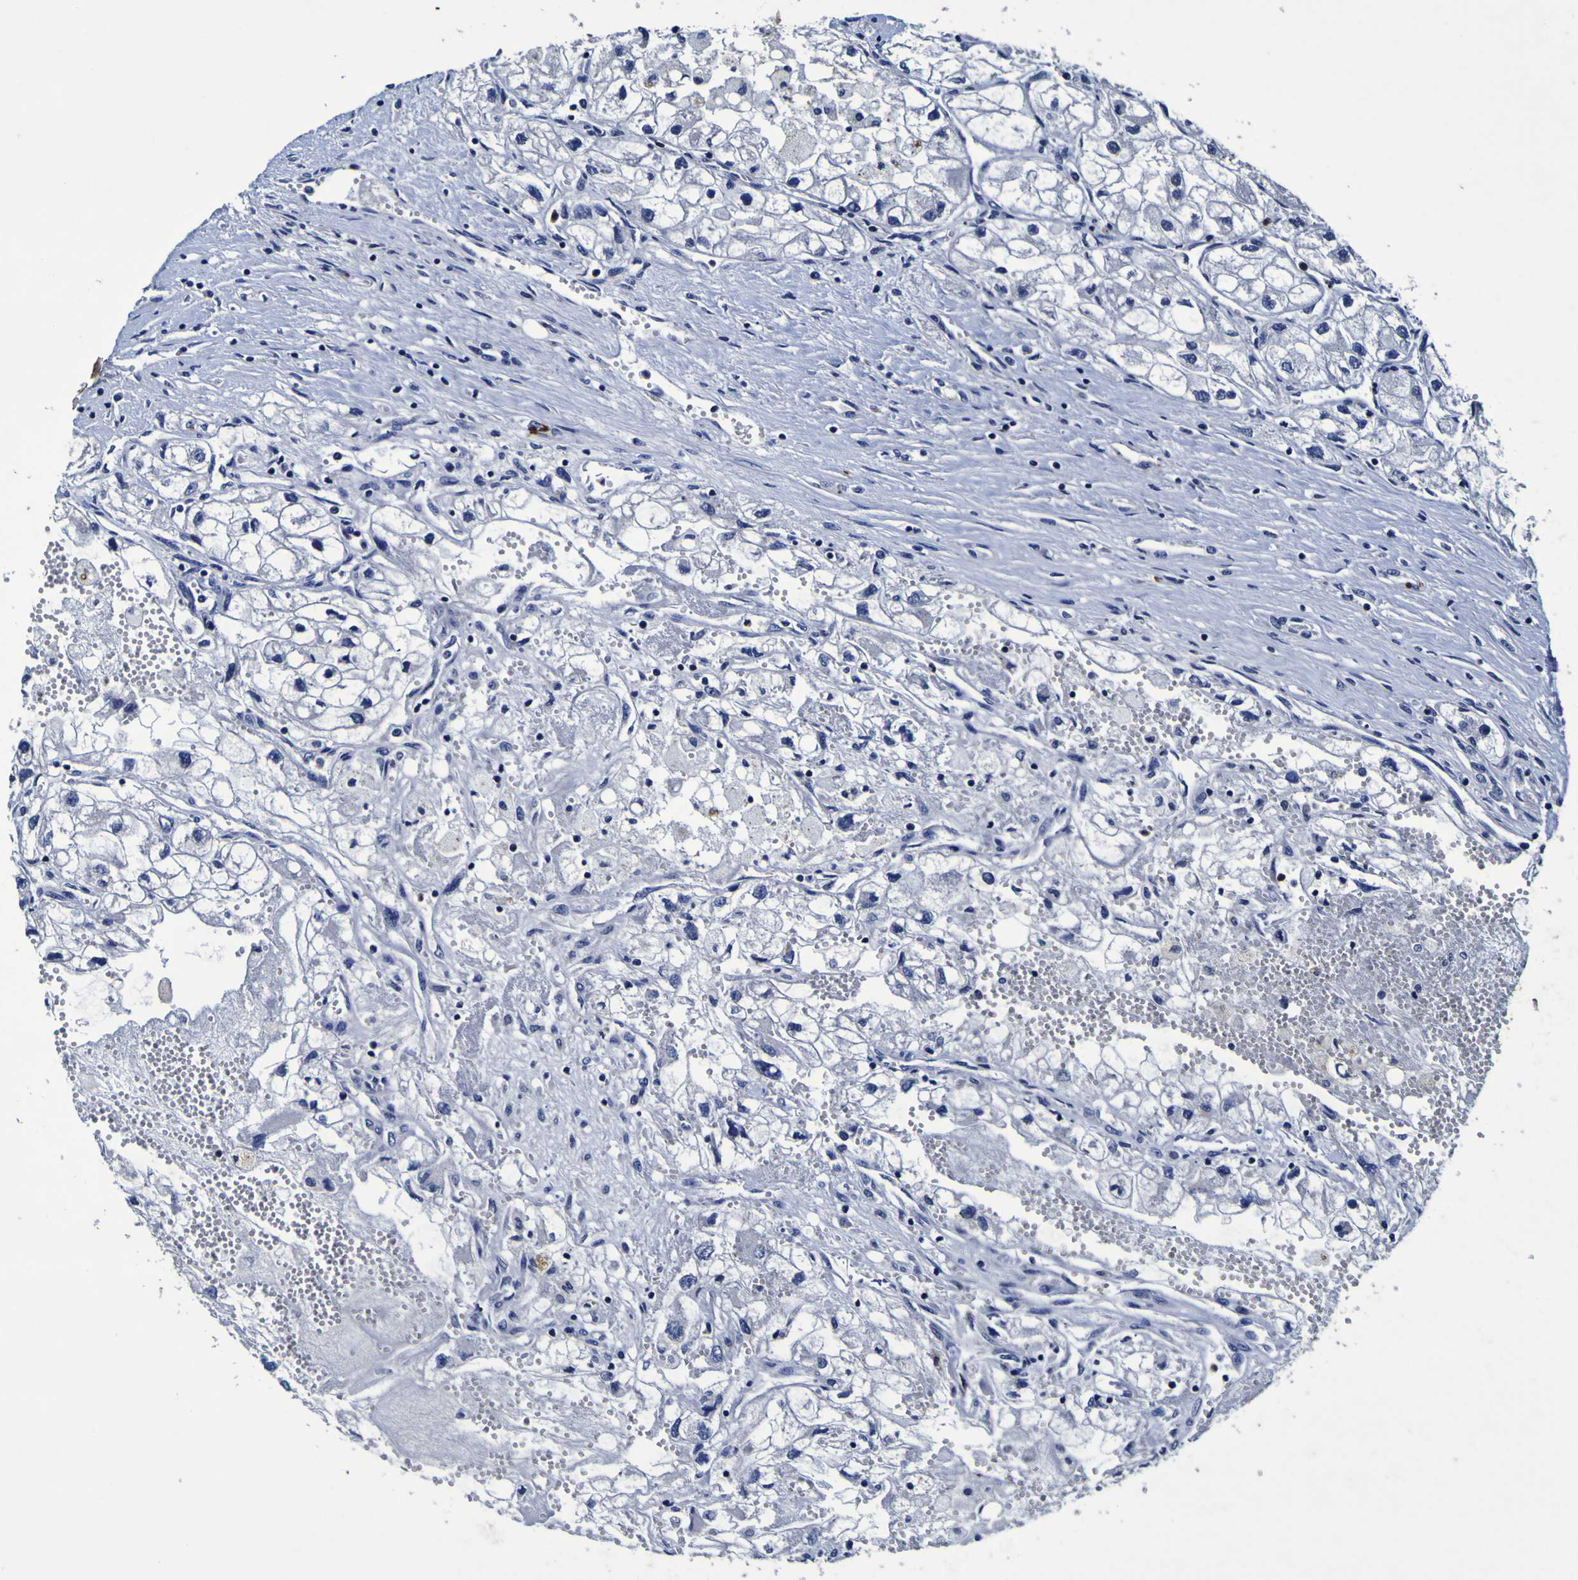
{"staining": {"intensity": "negative", "quantity": "none", "location": "none"}, "tissue": "renal cancer", "cell_type": "Tumor cells", "image_type": "cancer", "snomed": [{"axis": "morphology", "description": "Adenocarcinoma, NOS"}, {"axis": "topography", "description": "Kidney"}], "caption": "The image displays no staining of tumor cells in renal cancer (adenocarcinoma). (Immunohistochemistry (ihc), brightfield microscopy, high magnification).", "gene": "PANK4", "patient": {"sex": "female", "age": 70}}